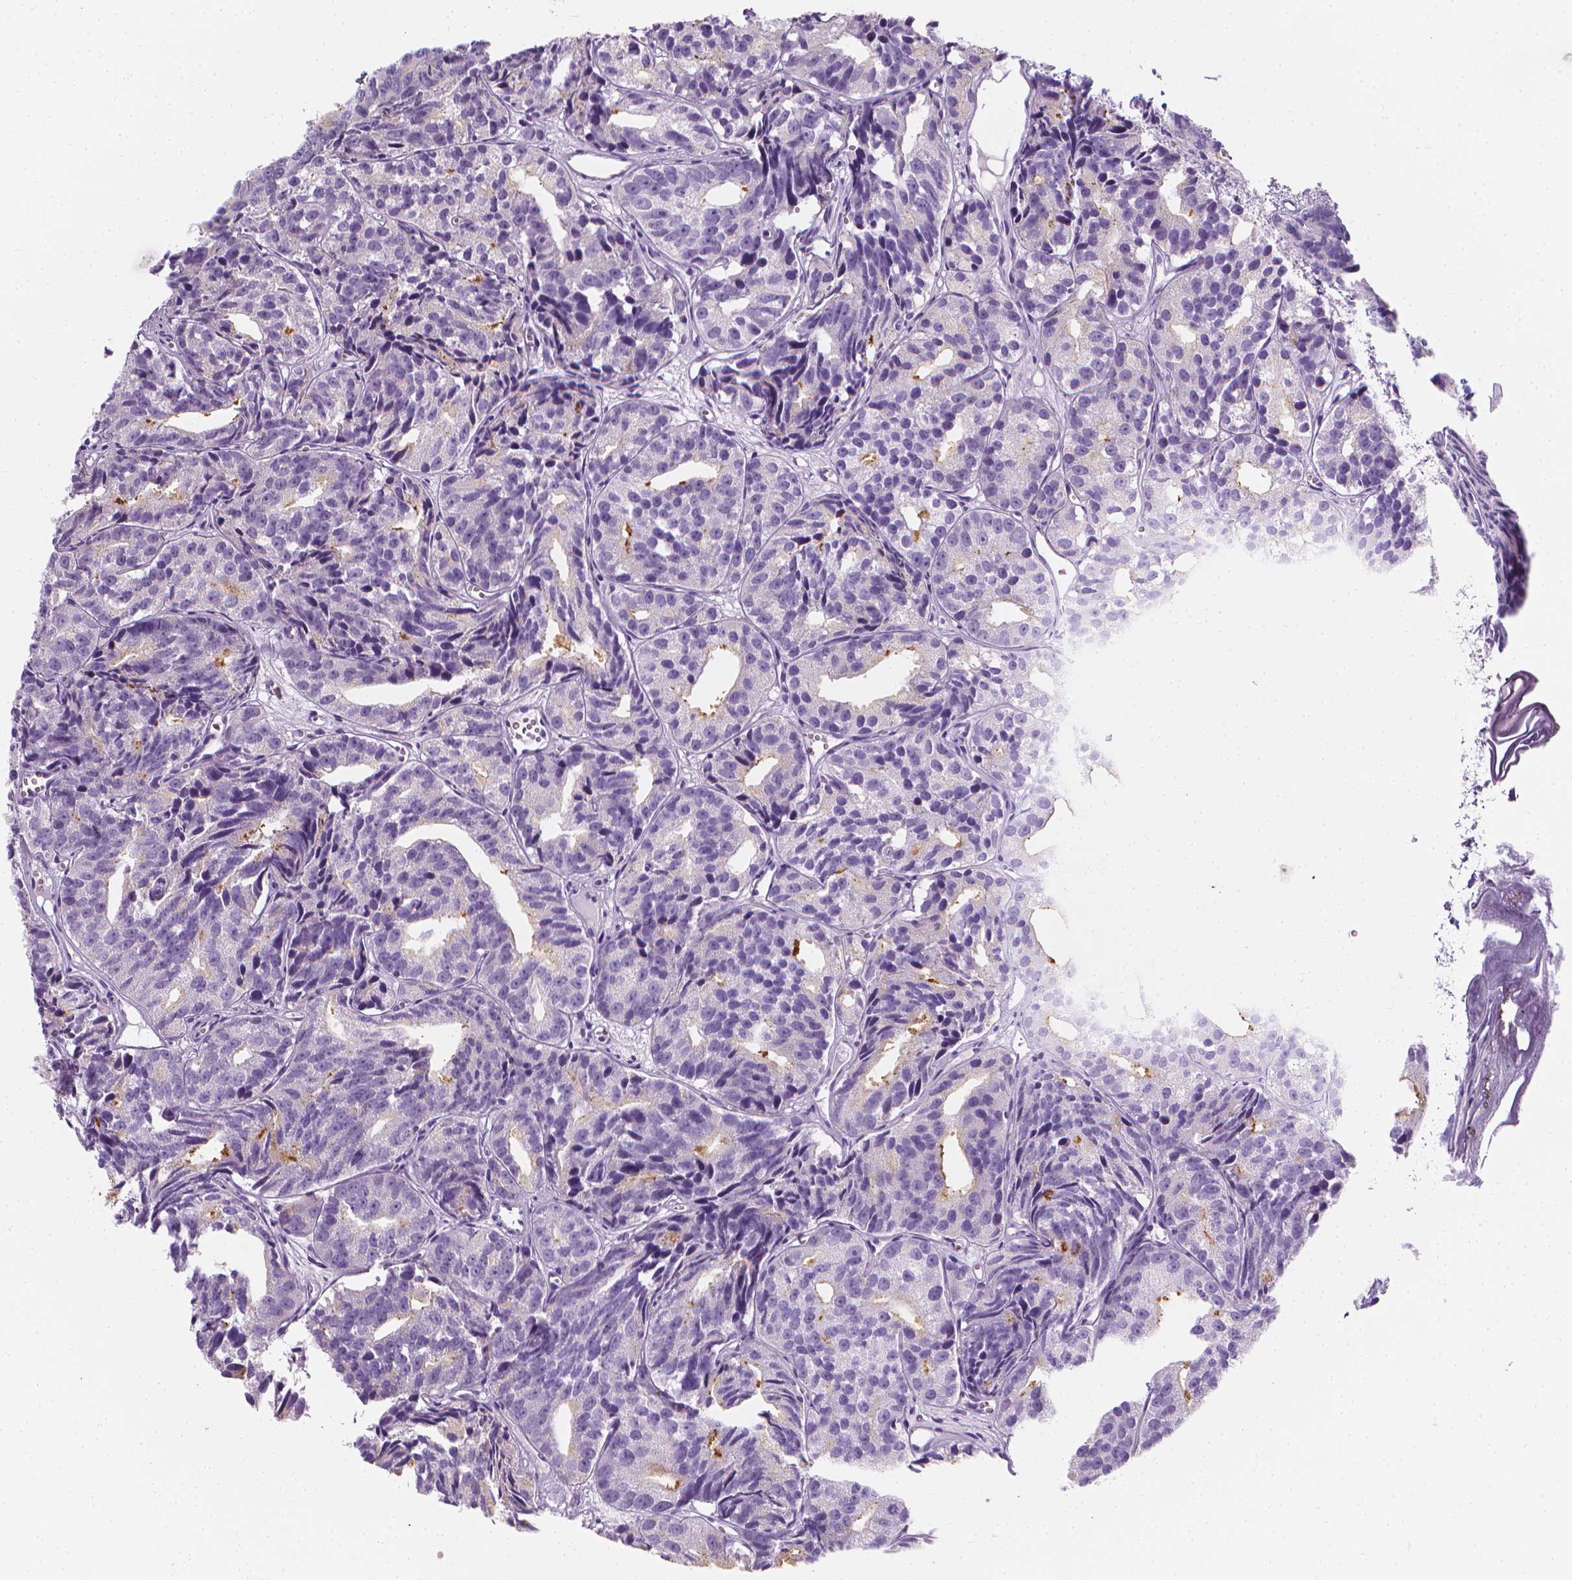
{"staining": {"intensity": "negative", "quantity": "none", "location": "none"}, "tissue": "prostate cancer", "cell_type": "Tumor cells", "image_type": "cancer", "snomed": [{"axis": "morphology", "description": "Adenocarcinoma, High grade"}, {"axis": "topography", "description": "Prostate"}], "caption": "Photomicrograph shows no significant protein staining in tumor cells of adenocarcinoma (high-grade) (prostate). Brightfield microscopy of IHC stained with DAB (3,3'-diaminobenzidine) (brown) and hematoxylin (blue), captured at high magnification.", "gene": "DCAF8L1", "patient": {"sex": "male", "age": 77}}